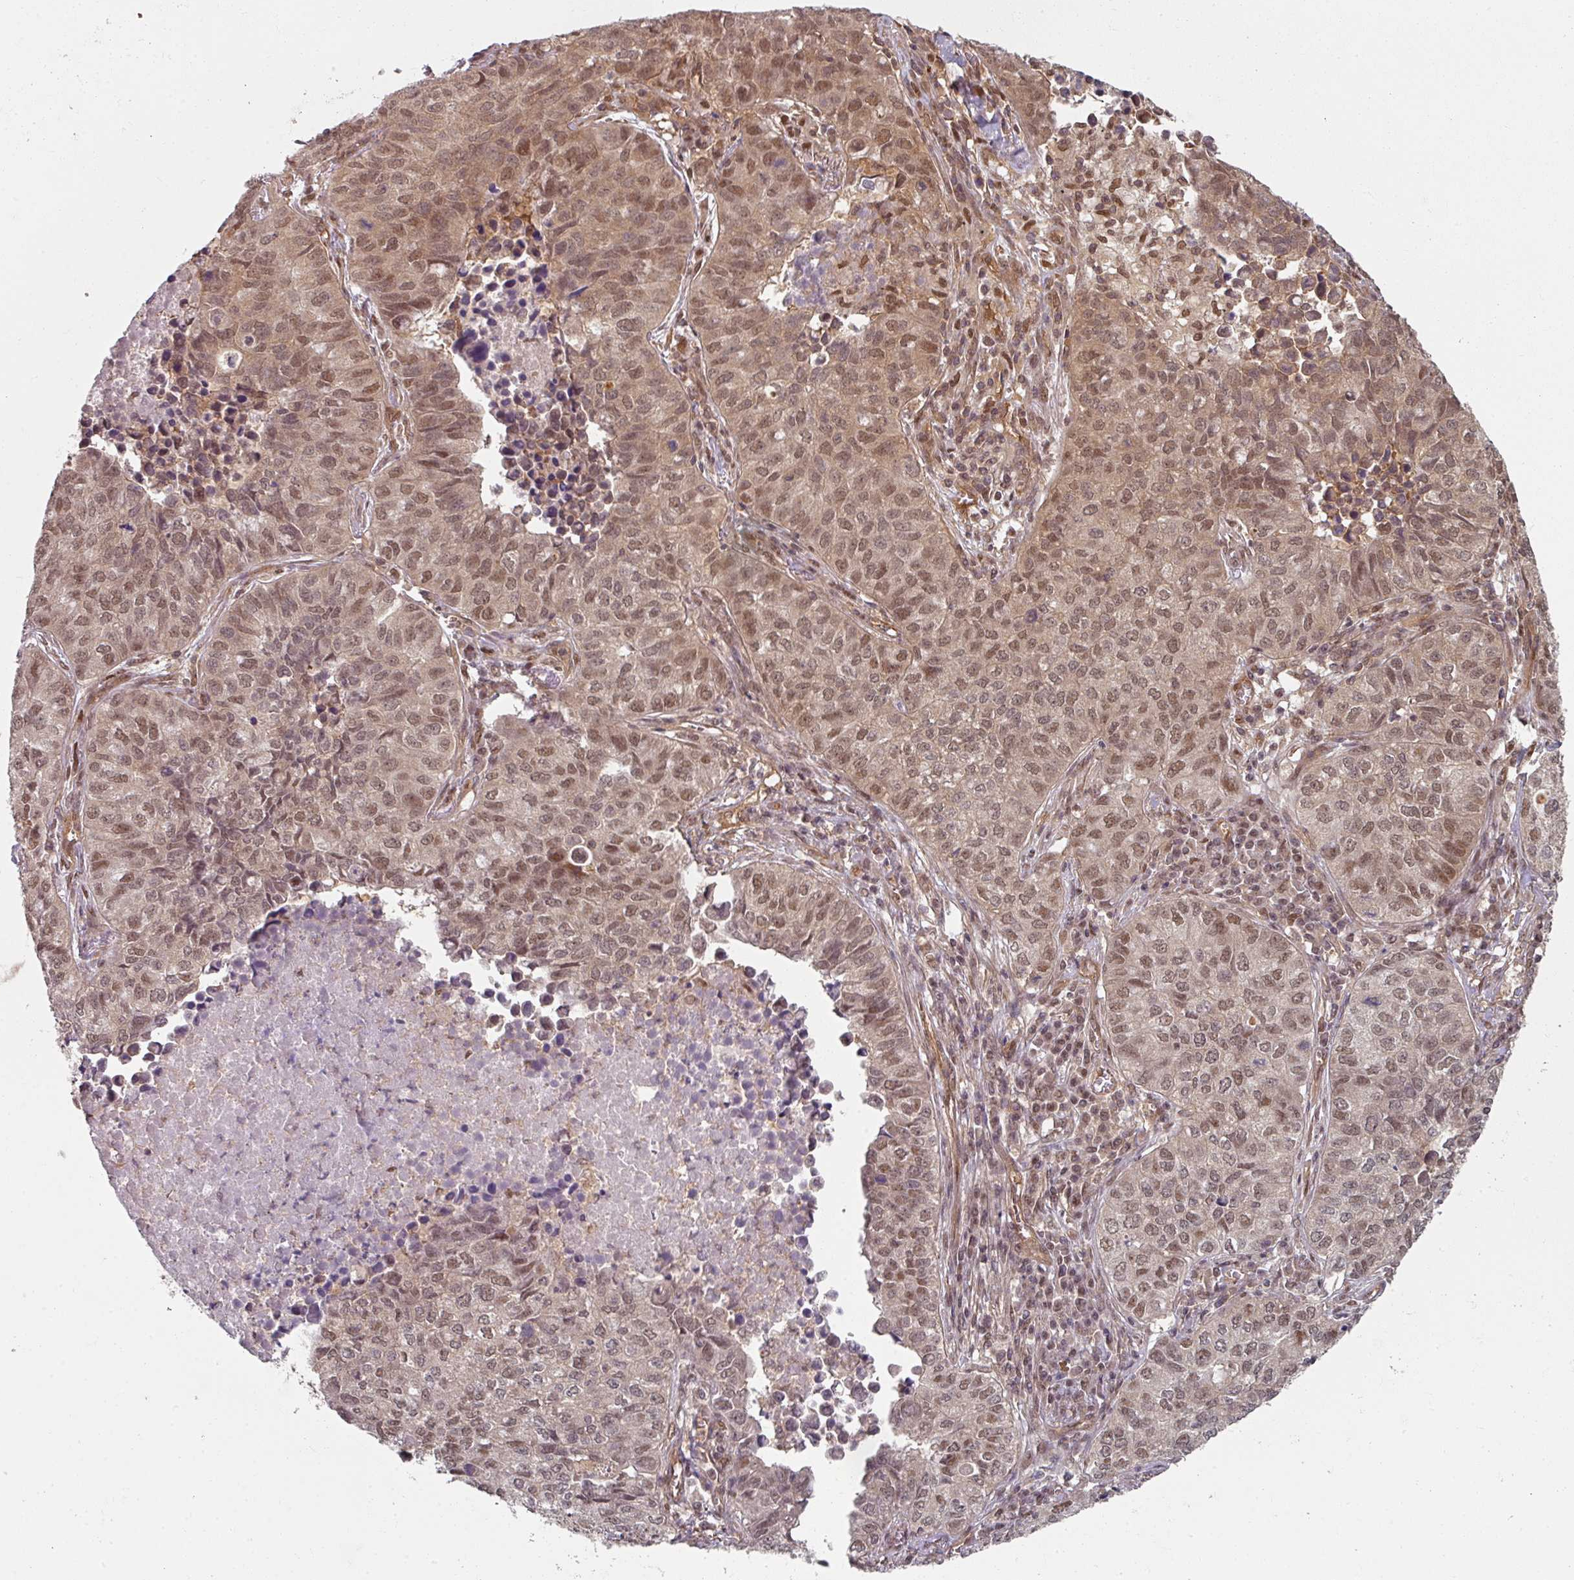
{"staining": {"intensity": "moderate", "quantity": ">75%", "location": "nuclear"}, "tissue": "lung cancer", "cell_type": "Tumor cells", "image_type": "cancer", "snomed": [{"axis": "morphology", "description": "Adenocarcinoma, NOS"}, {"axis": "topography", "description": "Lung"}], "caption": "A high-resolution photomicrograph shows immunohistochemistry staining of lung cancer (adenocarcinoma), which demonstrates moderate nuclear staining in about >75% of tumor cells. (brown staining indicates protein expression, while blue staining denotes nuclei).", "gene": "PSME3IP1", "patient": {"sex": "female", "age": 50}}